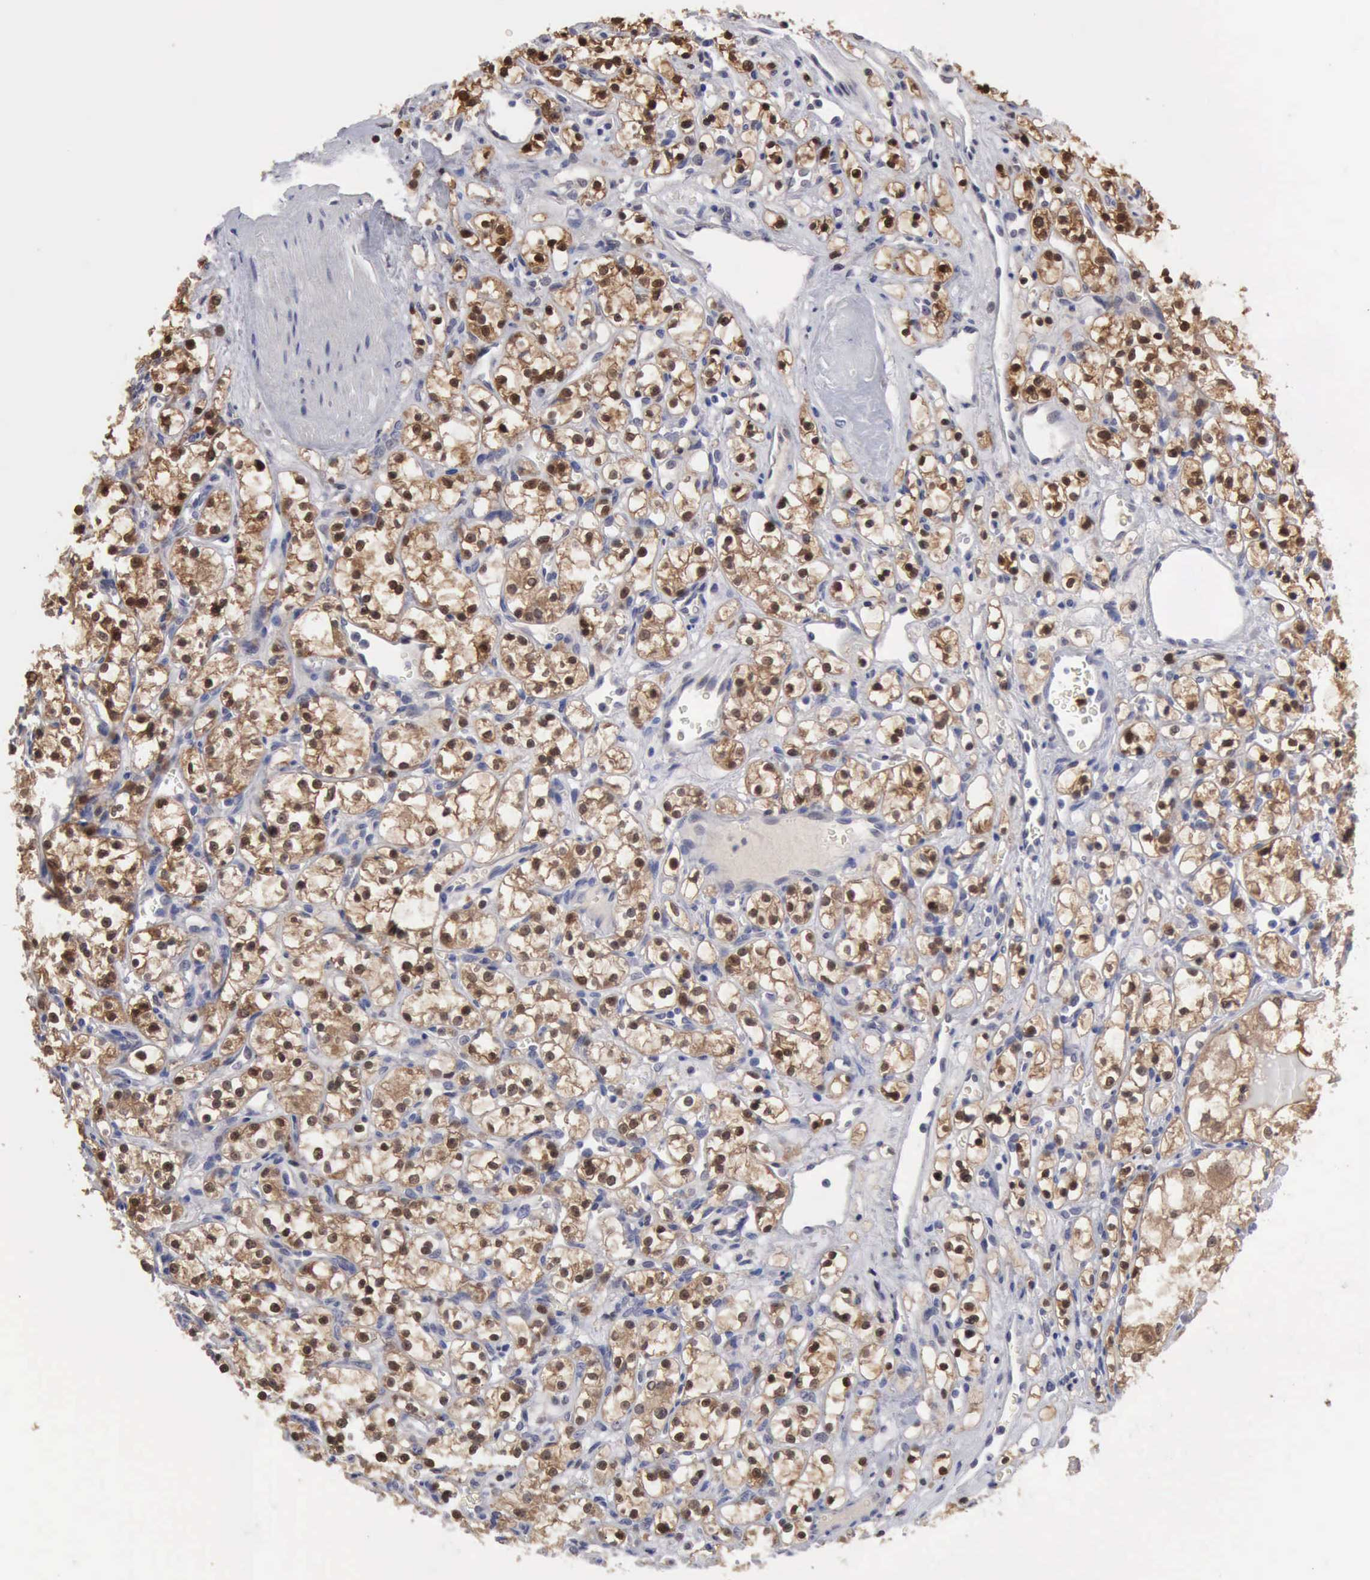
{"staining": {"intensity": "moderate", "quantity": ">75%", "location": "cytoplasmic/membranous"}, "tissue": "renal cancer", "cell_type": "Tumor cells", "image_type": "cancer", "snomed": [{"axis": "morphology", "description": "Adenocarcinoma, NOS"}, {"axis": "topography", "description": "Kidney"}], "caption": "A high-resolution photomicrograph shows immunohistochemistry staining of renal cancer (adenocarcinoma), which shows moderate cytoplasmic/membranous positivity in about >75% of tumor cells.", "gene": "PTGR2", "patient": {"sex": "male", "age": 61}}